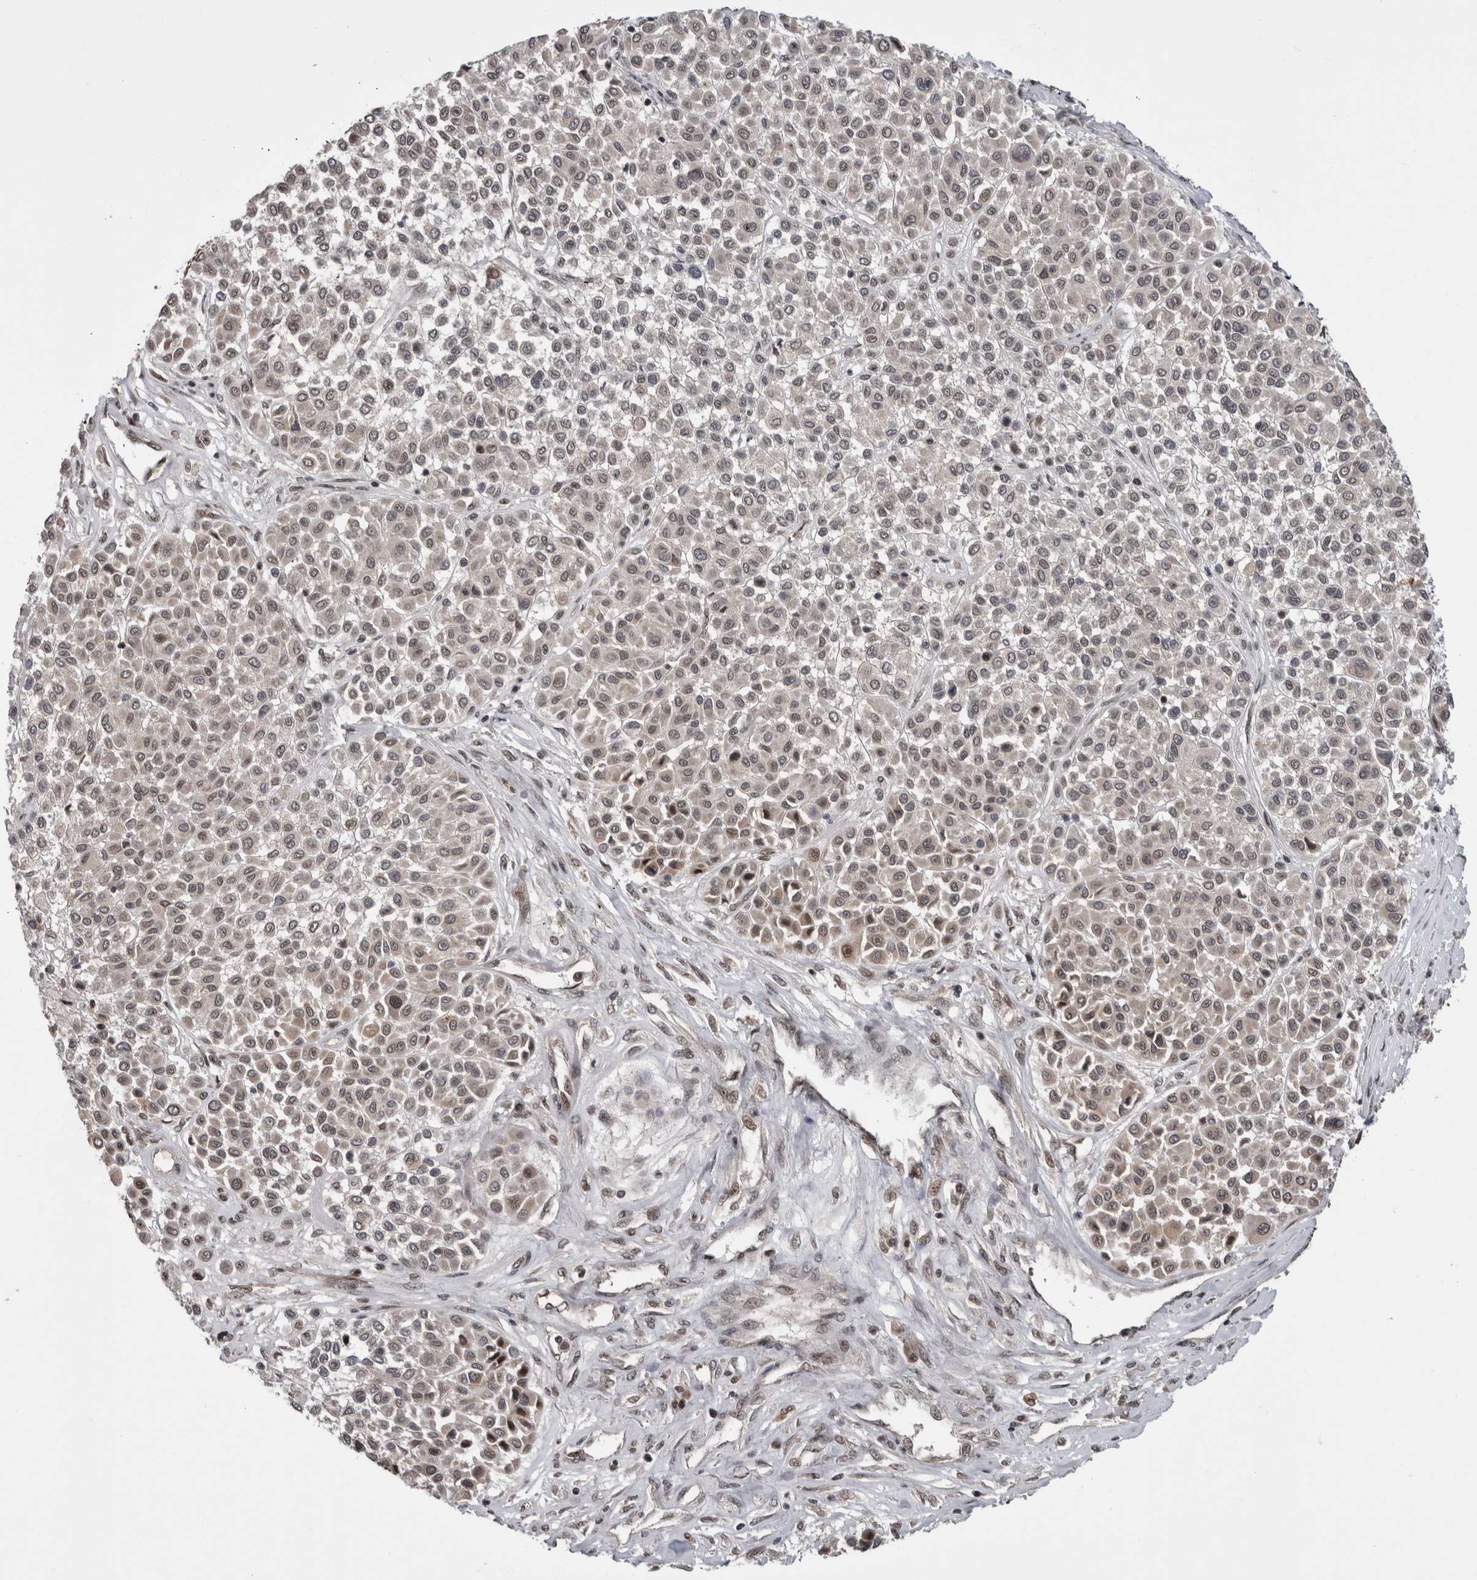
{"staining": {"intensity": "weak", "quantity": "<25%", "location": "nuclear"}, "tissue": "melanoma", "cell_type": "Tumor cells", "image_type": "cancer", "snomed": [{"axis": "morphology", "description": "Malignant melanoma, Metastatic site"}, {"axis": "topography", "description": "Soft tissue"}], "caption": "A photomicrograph of human malignant melanoma (metastatic site) is negative for staining in tumor cells. Nuclei are stained in blue.", "gene": "CPSF2", "patient": {"sex": "male", "age": 41}}